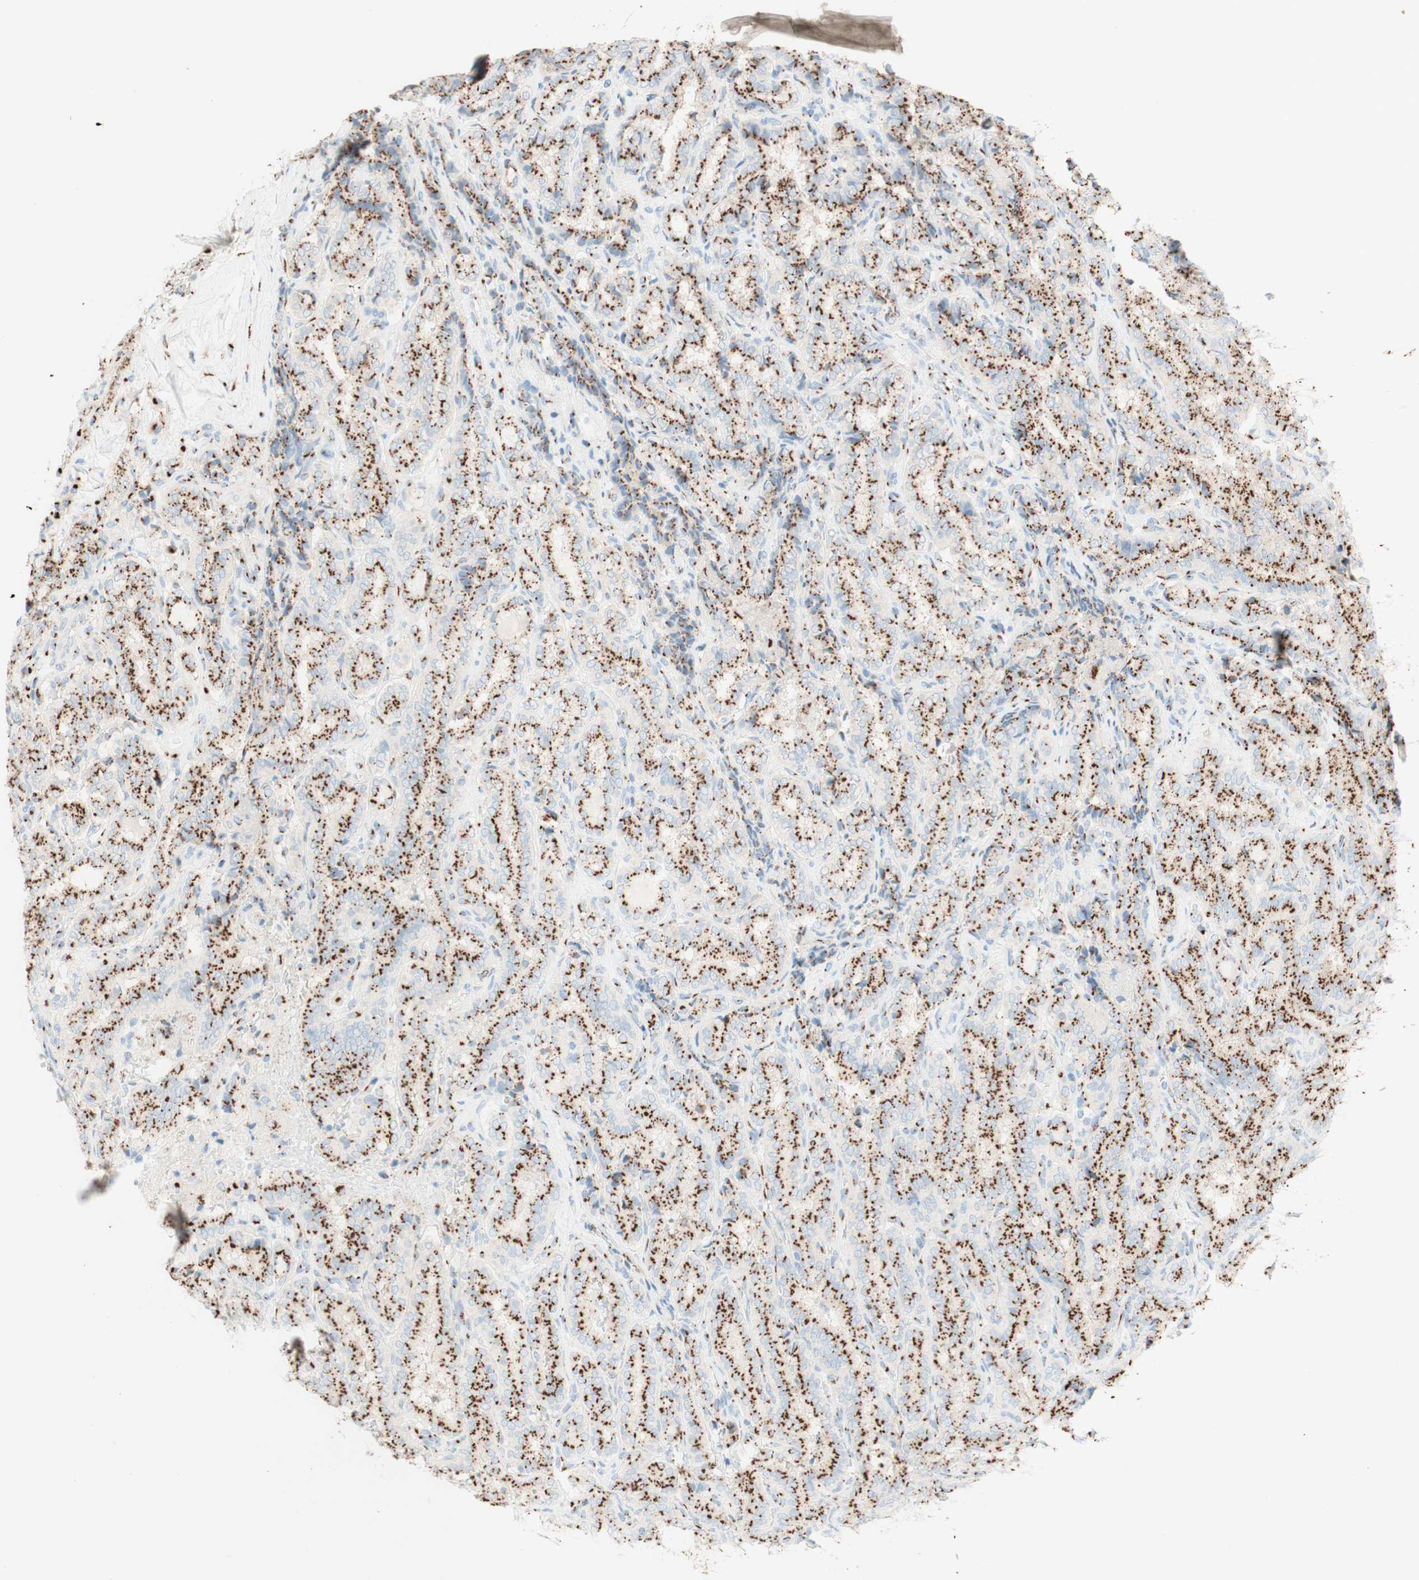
{"staining": {"intensity": "strong", "quantity": ">75%", "location": "cytoplasmic/membranous"}, "tissue": "thyroid cancer", "cell_type": "Tumor cells", "image_type": "cancer", "snomed": [{"axis": "morphology", "description": "Normal tissue, NOS"}, {"axis": "morphology", "description": "Papillary adenocarcinoma, NOS"}, {"axis": "topography", "description": "Thyroid gland"}], "caption": "IHC micrograph of thyroid cancer (papillary adenocarcinoma) stained for a protein (brown), which shows high levels of strong cytoplasmic/membranous staining in about >75% of tumor cells.", "gene": "GOLGB1", "patient": {"sex": "female", "age": 30}}